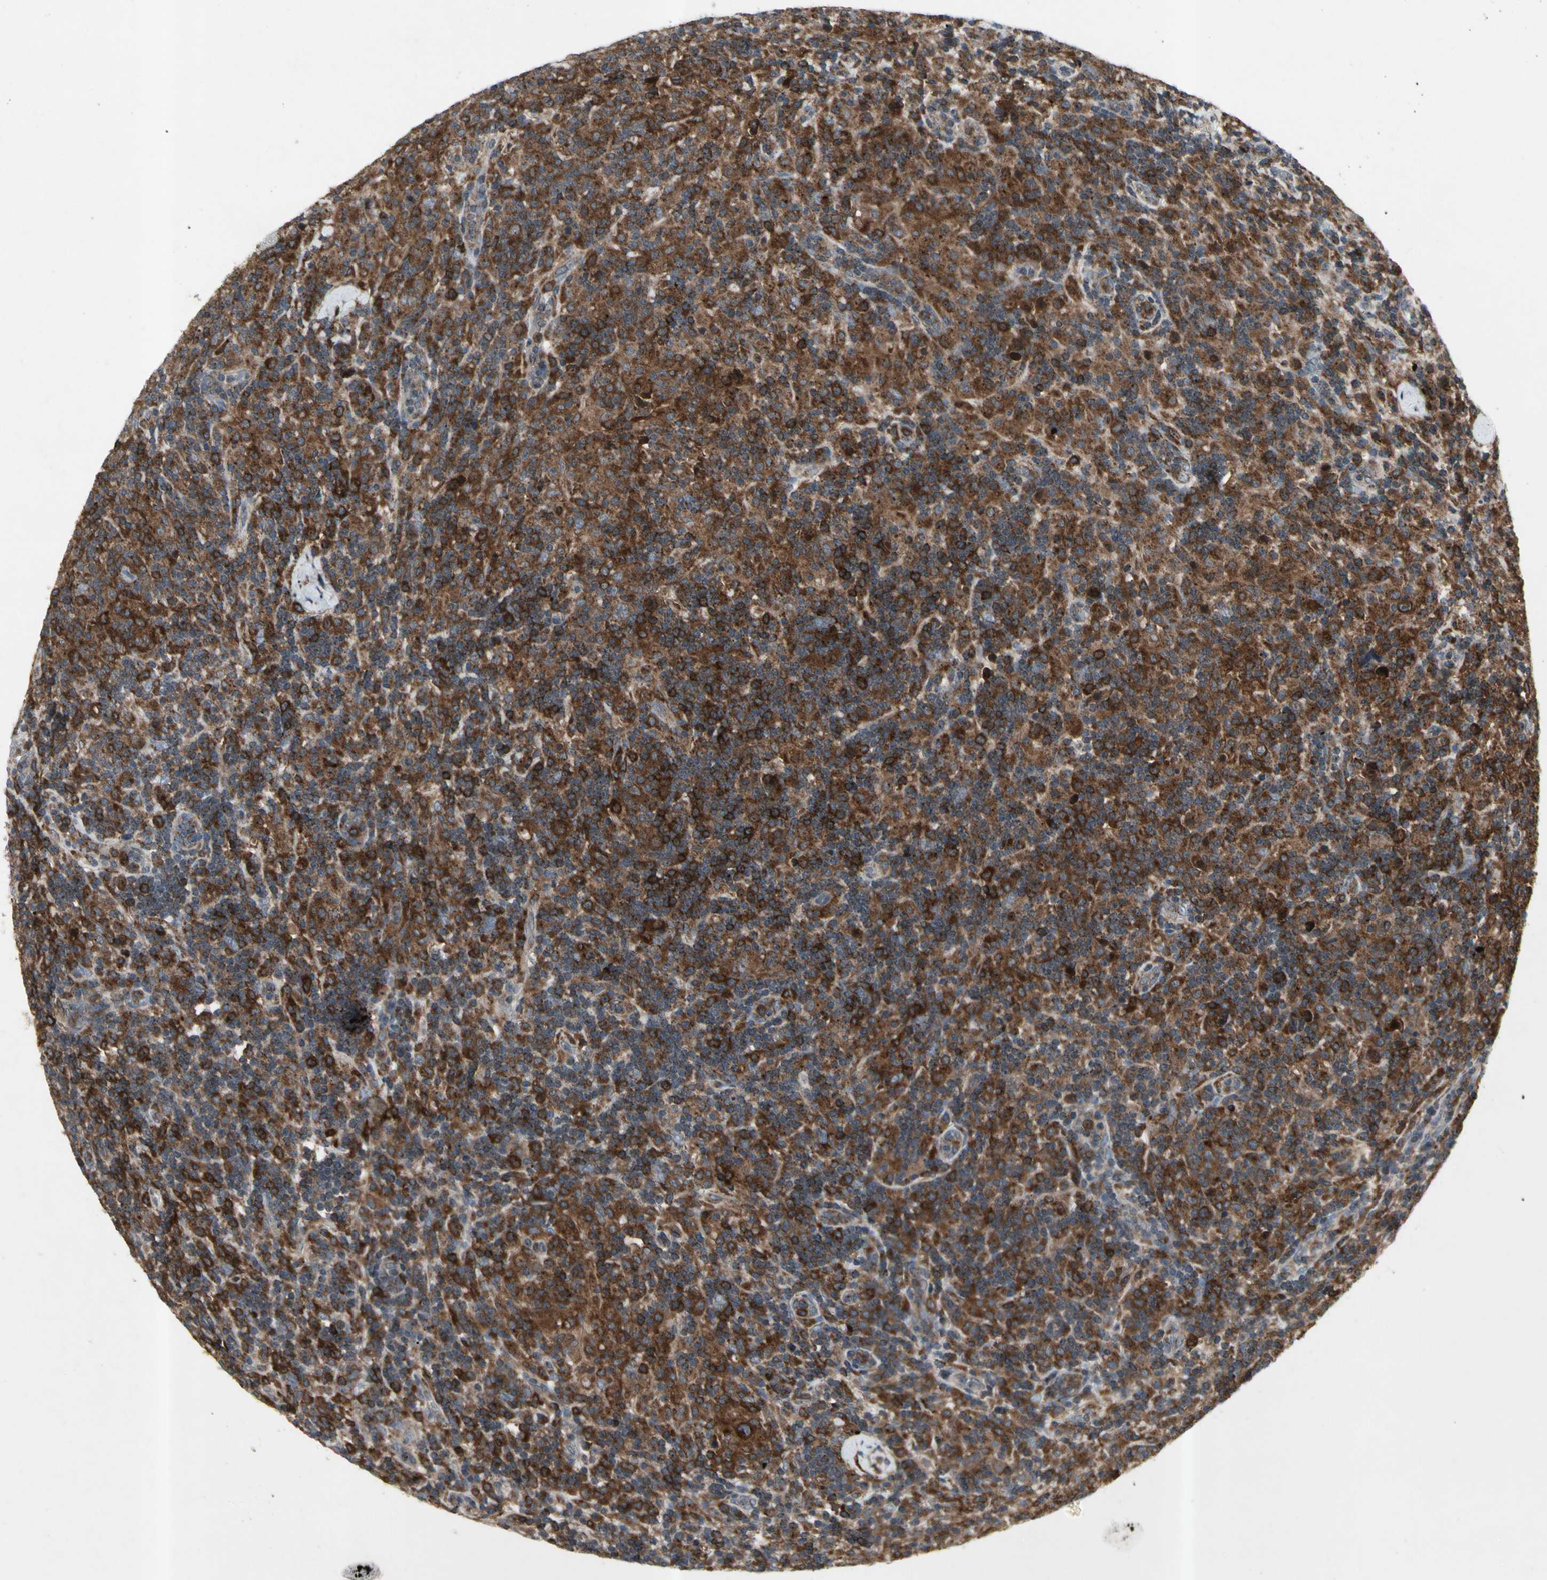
{"staining": {"intensity": "weak", "quantity": "25%-75%", "location": "cytoplasmic/membranous"}, "tissue": "lymphoma", "cell_type": "Tumor cells", "image_type": "cancer", "snomed": [{"axis": "morphology", "description": "Hodgkin's disease, NOS"}, {"axis": "topography", "description": "Lymph node"}], "caption": "Immunohistochemistry (DAB) staining of human Hodgkin's disease demonstrates weak cytoplasmic/membranous protein positivity in about 25%-75% of tumor cells. Ihc stains the protein in brown and the nuclei are stained blue.", "gene": "NMI", "patient": {"sex": "male", "age": 70}}